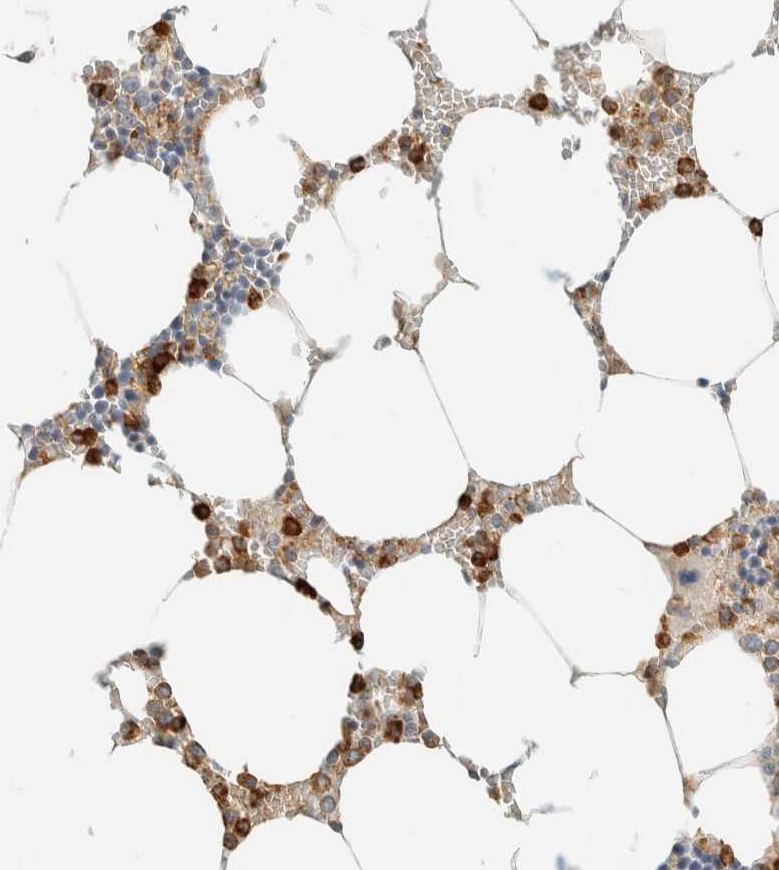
{"staining": {"intensity": "strong", "quantity": ">75%", "location": "cytoplasmic/membranous"}, "tissue": "bone marrow", "cell_type": "Hematopoietic cells", "image_type": "normal", "snomed": [{"axis": "morphology", "description": "Normal tissue, NOS"}, {"axis": "topography", "description": "Bone marrow"}], "caption": "Strong cytoplasmic/membranous expression is identified in about >75% of hematopoietic cells in unremarkable bone marrow. (DAB = brown stain, brightfield microscopy at high magnification).", "gene": "CCDC171", "patient": {"sex": "male", "age": 70}}